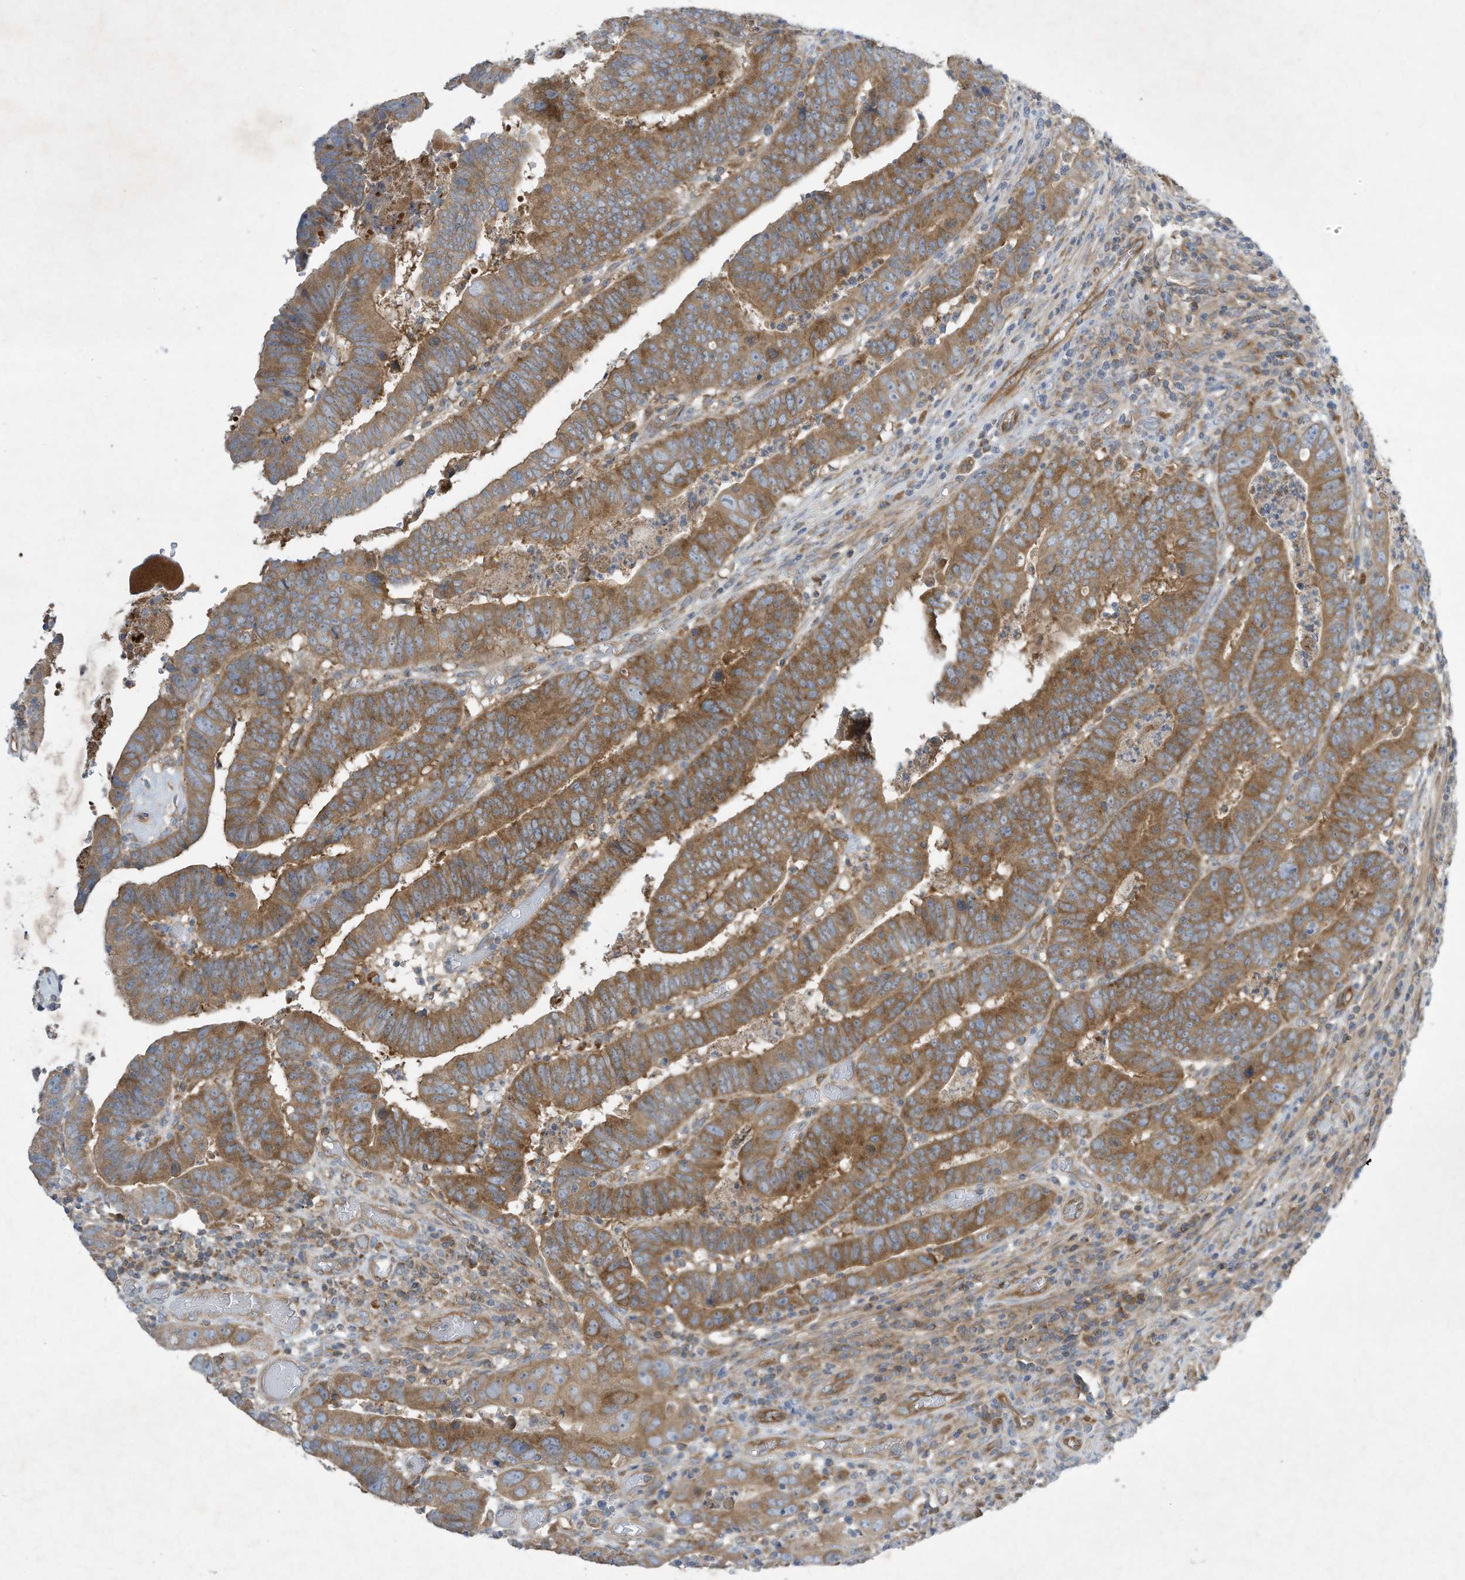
{"staining": {"intensity": "moderate", "quantity": ">75%", "location": "cytoplasmic/membranous"}, "tissue": "colorectal cancer", "cell_type": "Tumor cells", "image_type": "cancer", "snomed": [{"axis": "morphology", "description": "Normal tissue, NOS"}, {"axis": "morphology", "description": "Adenocarcinoma, NOS"}, {"axis": "topography", "description": "Rectum"}], "caption": "The image exhibits staining of adenocarcinoma (colorectal), revealing moderate cytoplasmic/membranous protein expression (brown color) within tumor cells.", "gene": "SYNJ2", "patient": {"sex": "female", "age": 65}}